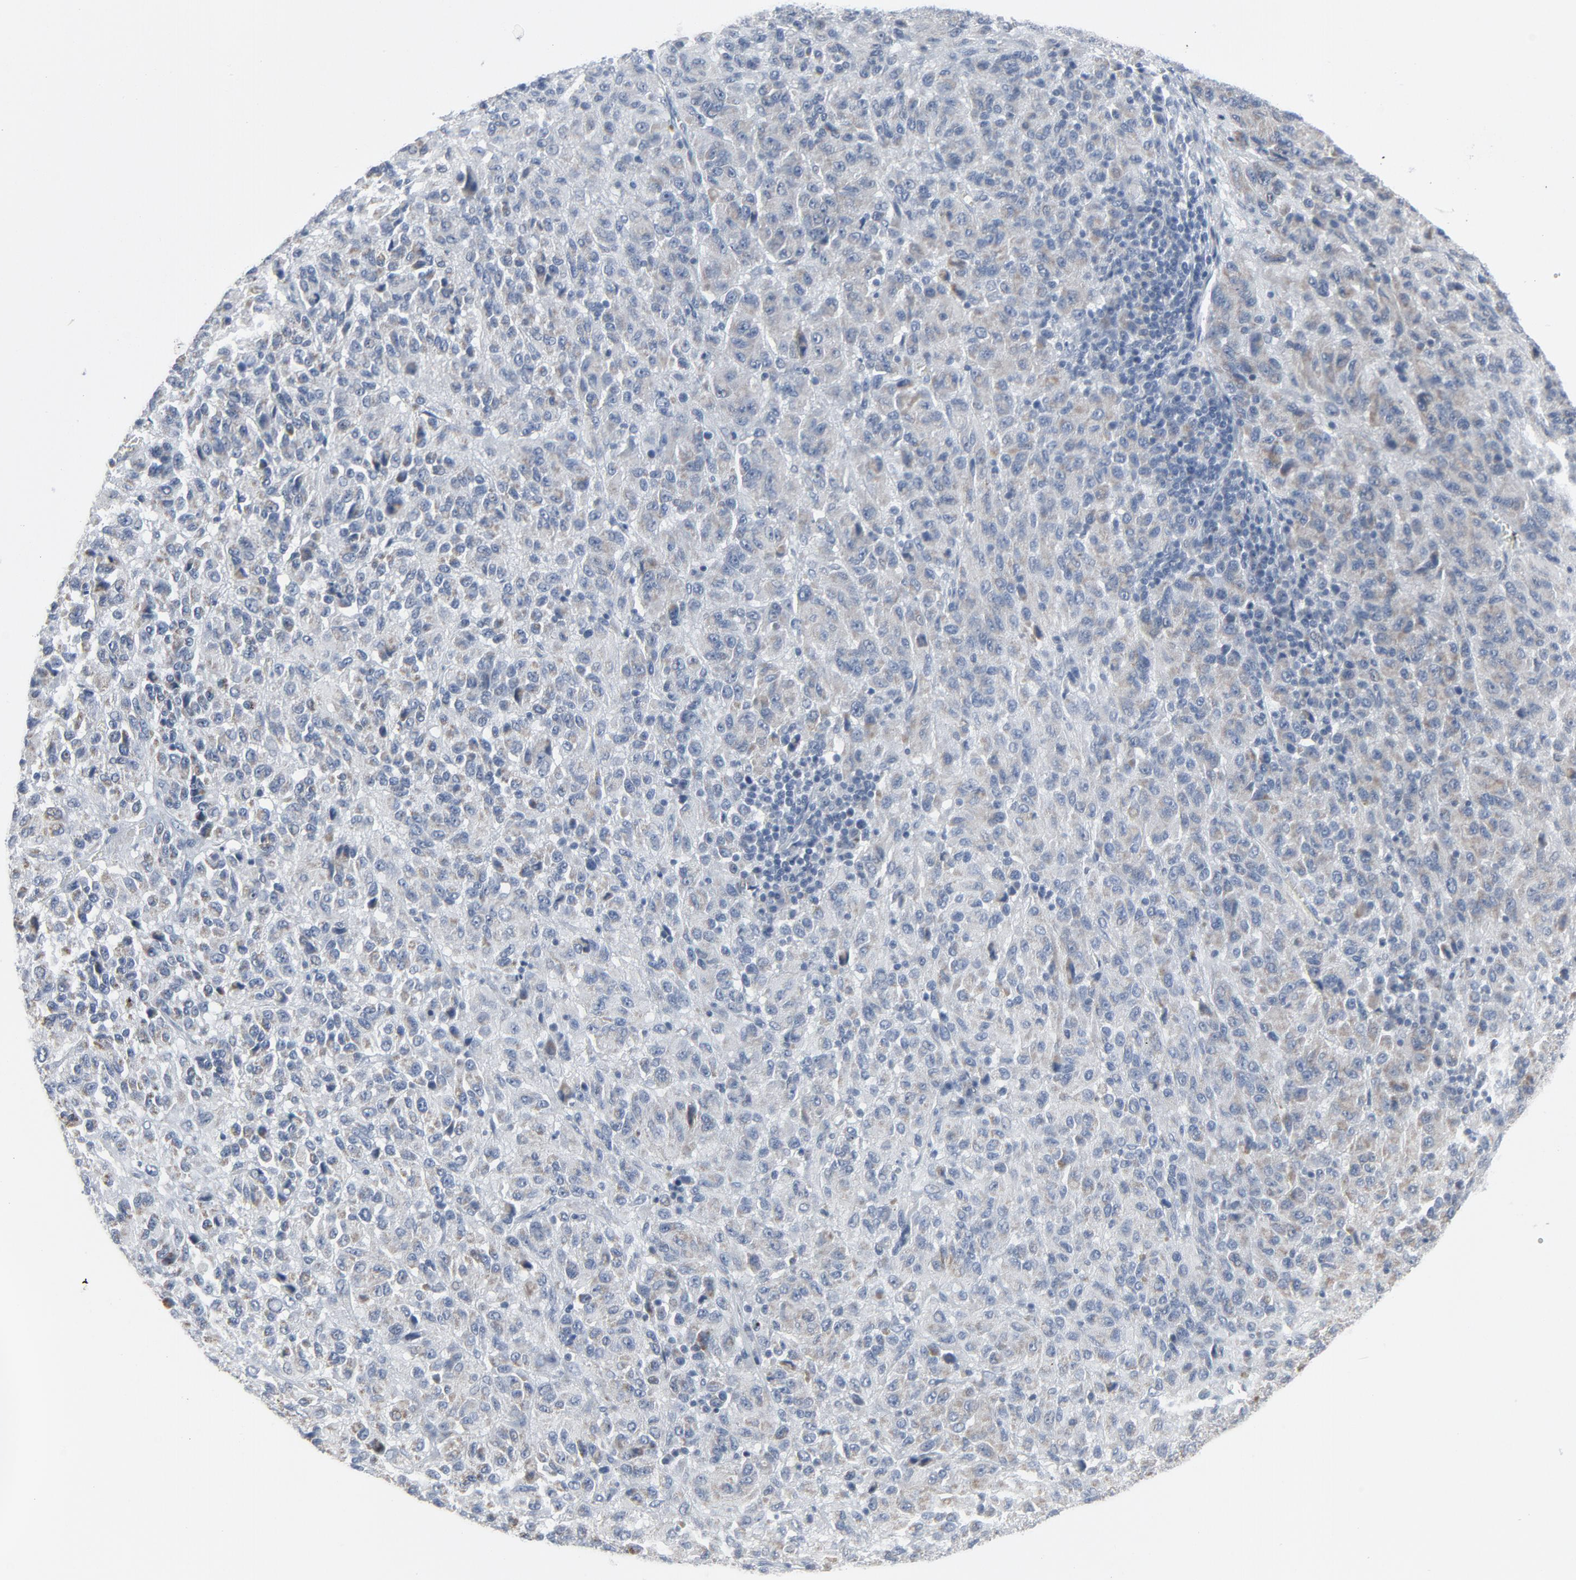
{"staining": {"intensity": "weak", "quantity": "<25%", "location": "cytoplasmic/membranous"}, "tissue": "melanoma", "cell_type": "Tumor cells", "image_type": "cancer", "snomed": [{"axis": "morphology", "description": "Malignant melanoma, Metastatic site"}, {"axis": "topography", "description": "Lung"}], "caption": "Human melanoma stained for a protein using immunohistochemistry displays no positivity in tumor cells.", "gene": "GPX2", "patient": {"sex": "male", "age": 64}}